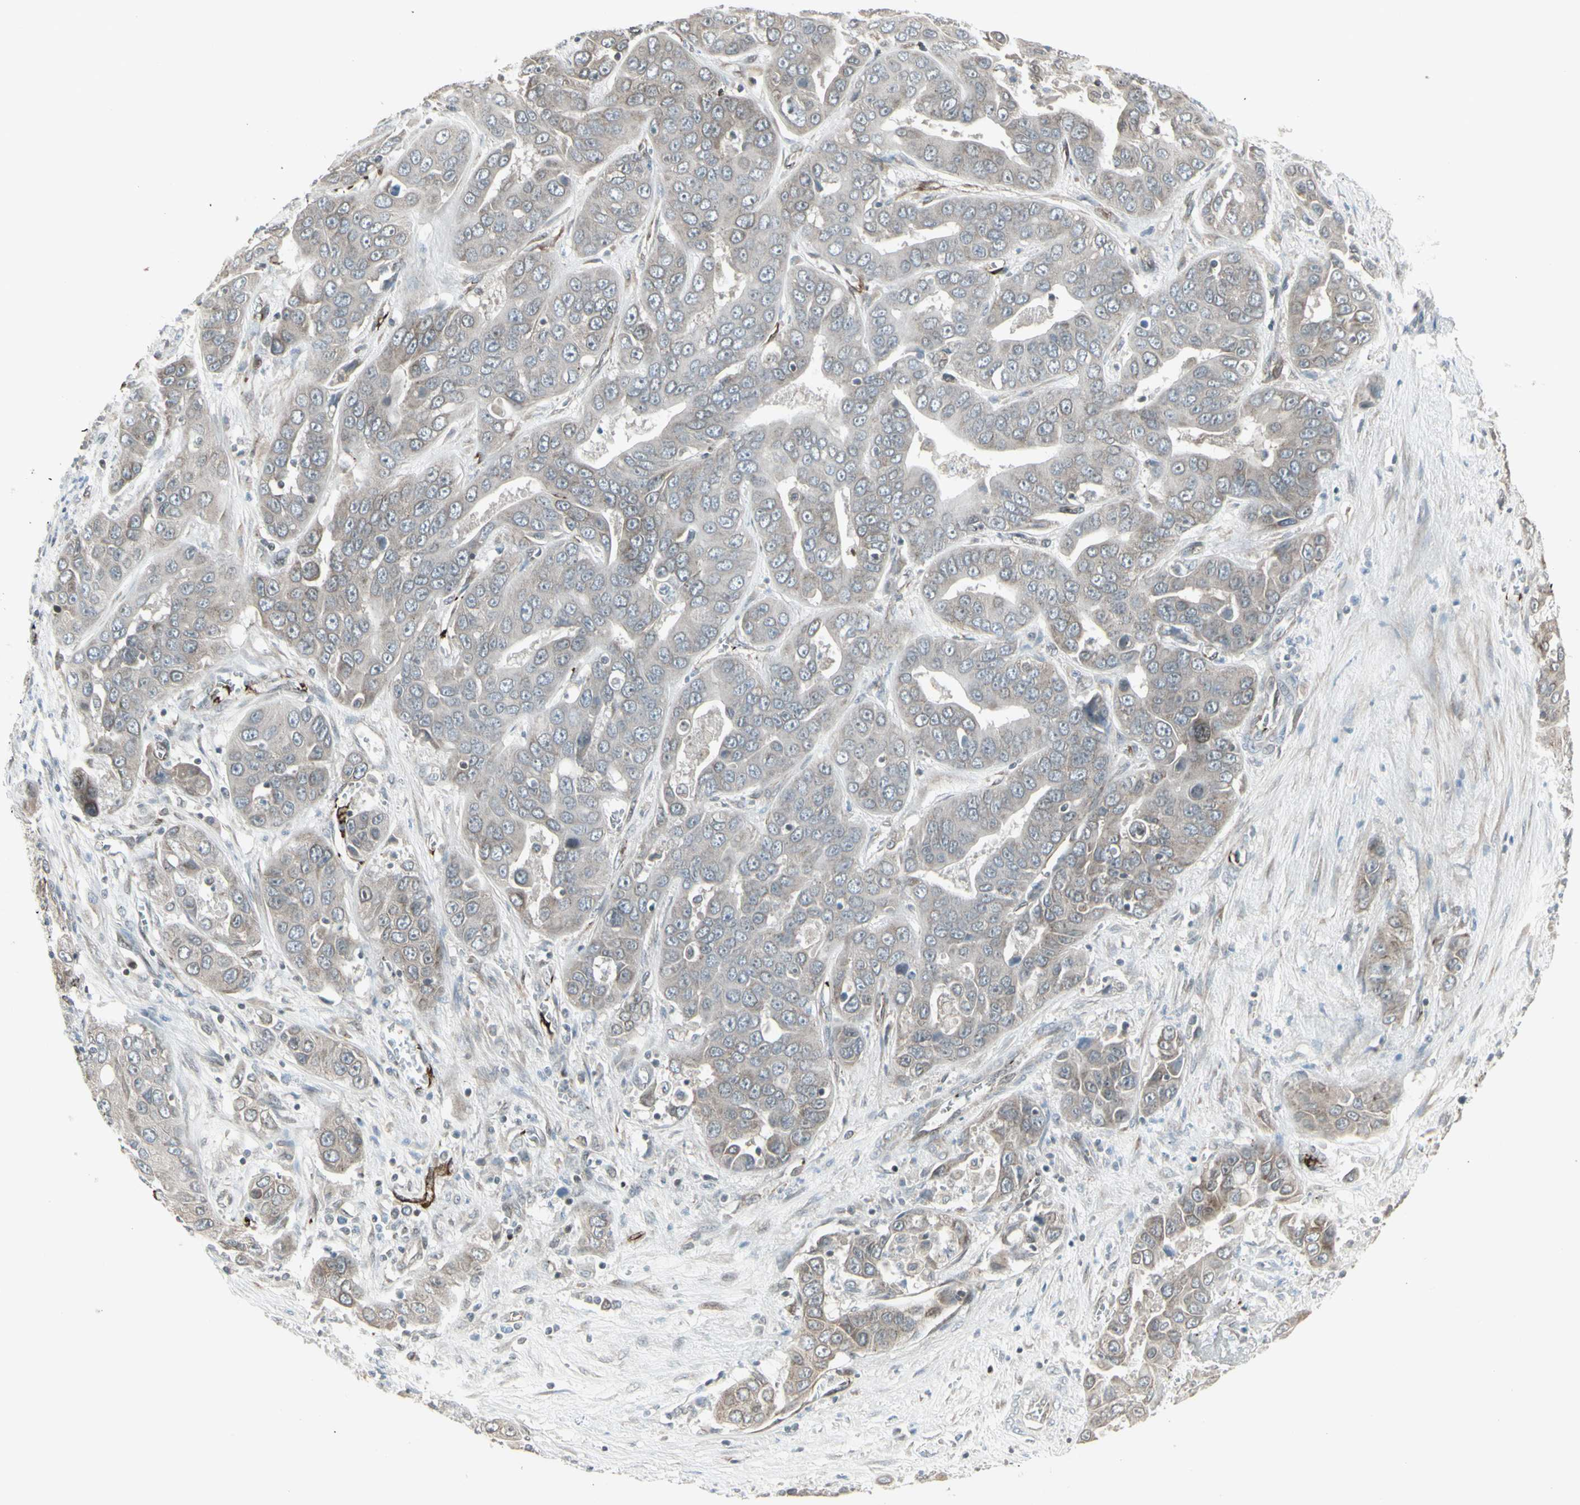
{"staining": {"intensity": "weak", "quantity": "25%-75%", "location": "cytoplasmic/membranous"}, "tissue": "liver cancer", "cell_type": "Tumor cells", "image_type": "cancer", "snomed": [{"axis": "morphology", "description": "Cholangiocarcinoma"}, {"axis": "topography", "description": "Liver"}], "caption": "Approximately 25%-75% of tumor cells in liver cholangiocarcinoma demonstrate weak cytoplasmic/membranous protein expression as visualized by brown immunohistochemical staining.", "gene": "DTX3L", "patient": {"sex": "female", "age": 52}}